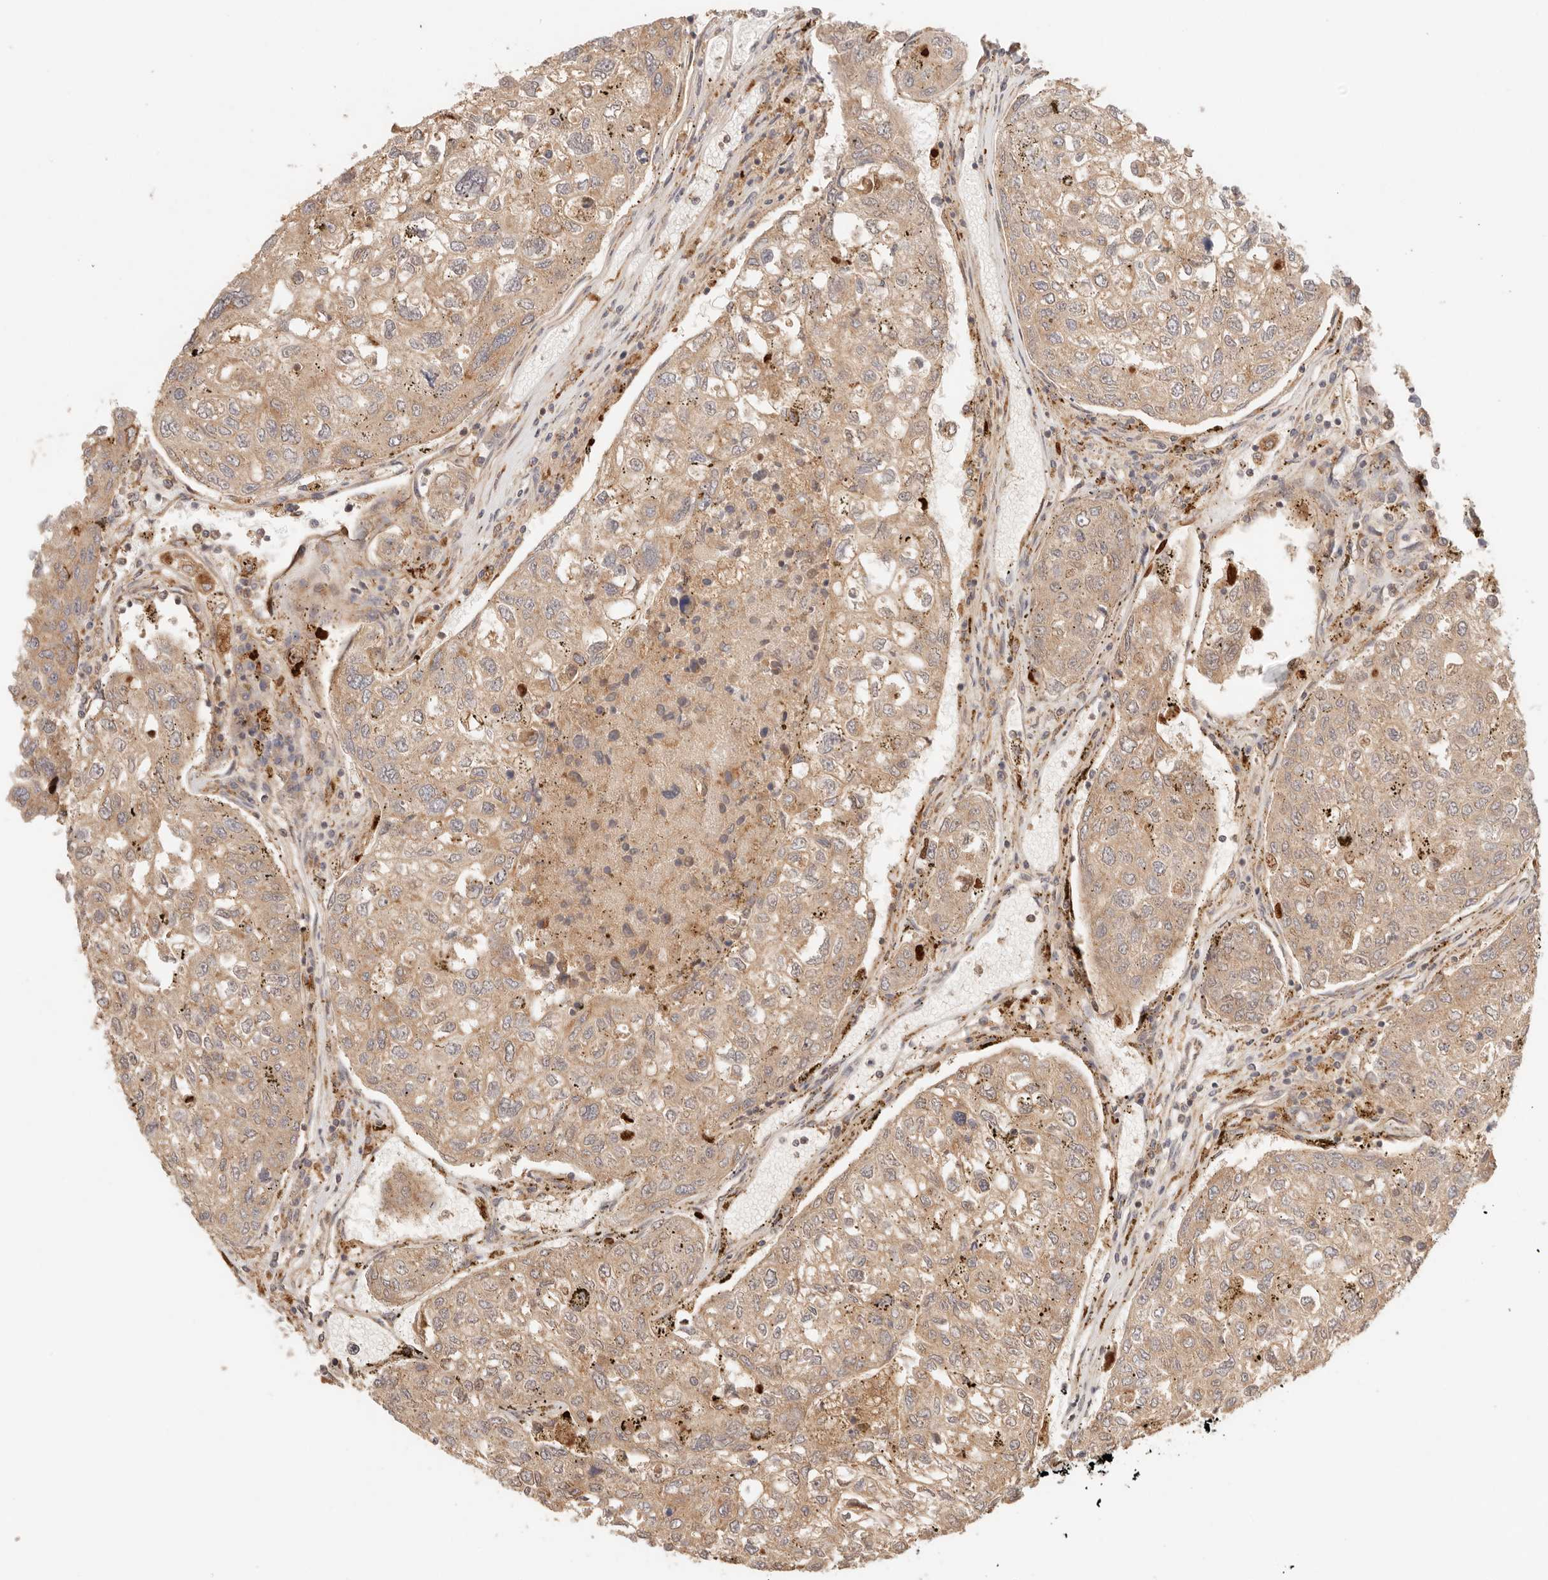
{"staining": {"intensity": "moderate", "quantity": ">75%", "location": "cytoplasmic/membranous"}, "tissue": "urothelial cancer", "cell_type": "Tumor cells", "image_type": "cancer", "snomed": [{"axis": "morphology", "description": "Urothelial carcinoma, High grade"}, {"axis": "topography", "description": "Lymph node"}, {"axis": "topography", "description": "Urinary bladder"}], "caption": "Tumor cells exhibit moderate cytoplasmic/membranous staining in approximately >75% of cells in urothelial cancer.", "gene": "IL1R2", "patient": {"sex": "male", "age": 51}}